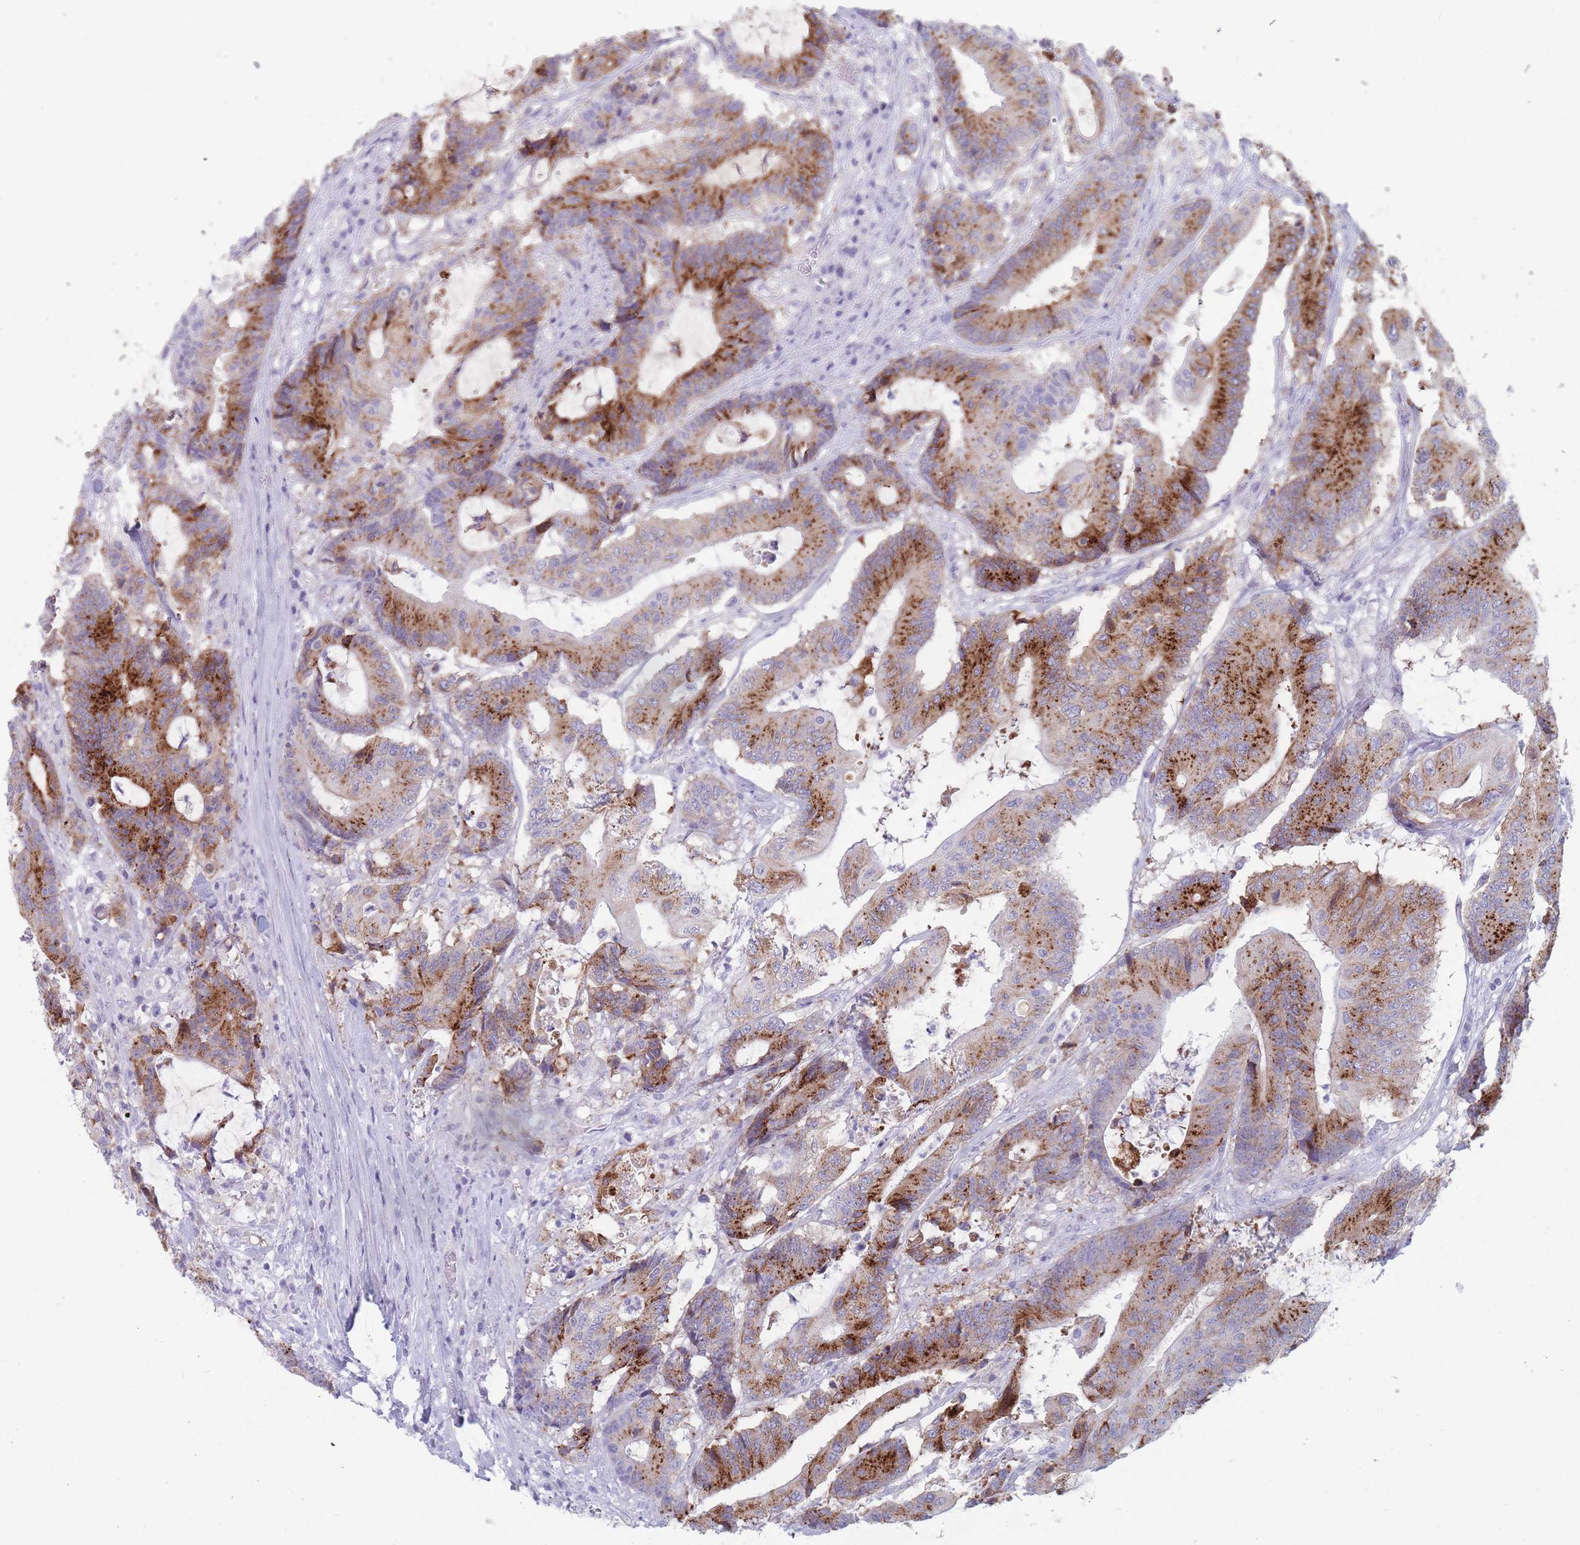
{"staining": {"intensity": "strong", "quantity": "25%-75%", "location": "cytoplasmic/membranous"}, "tissue": "colorectal cancer", "cell_type": "Tumor cells", "image_type": "cancer", "snomed": [{"axis": "morphology", "description": "Adenocarcinoma, NOS"}, {"axis": "topography", "description": "Colon"}], "caption": "This is an image of immunohistochemistry staining of adenocarcinoma (colorectal), which shows strong positivity in the cytoplasmic/membranous of tumor cells.", "gene": "ST3GAL5", "patient": {"sex": "female", "age": 84}}